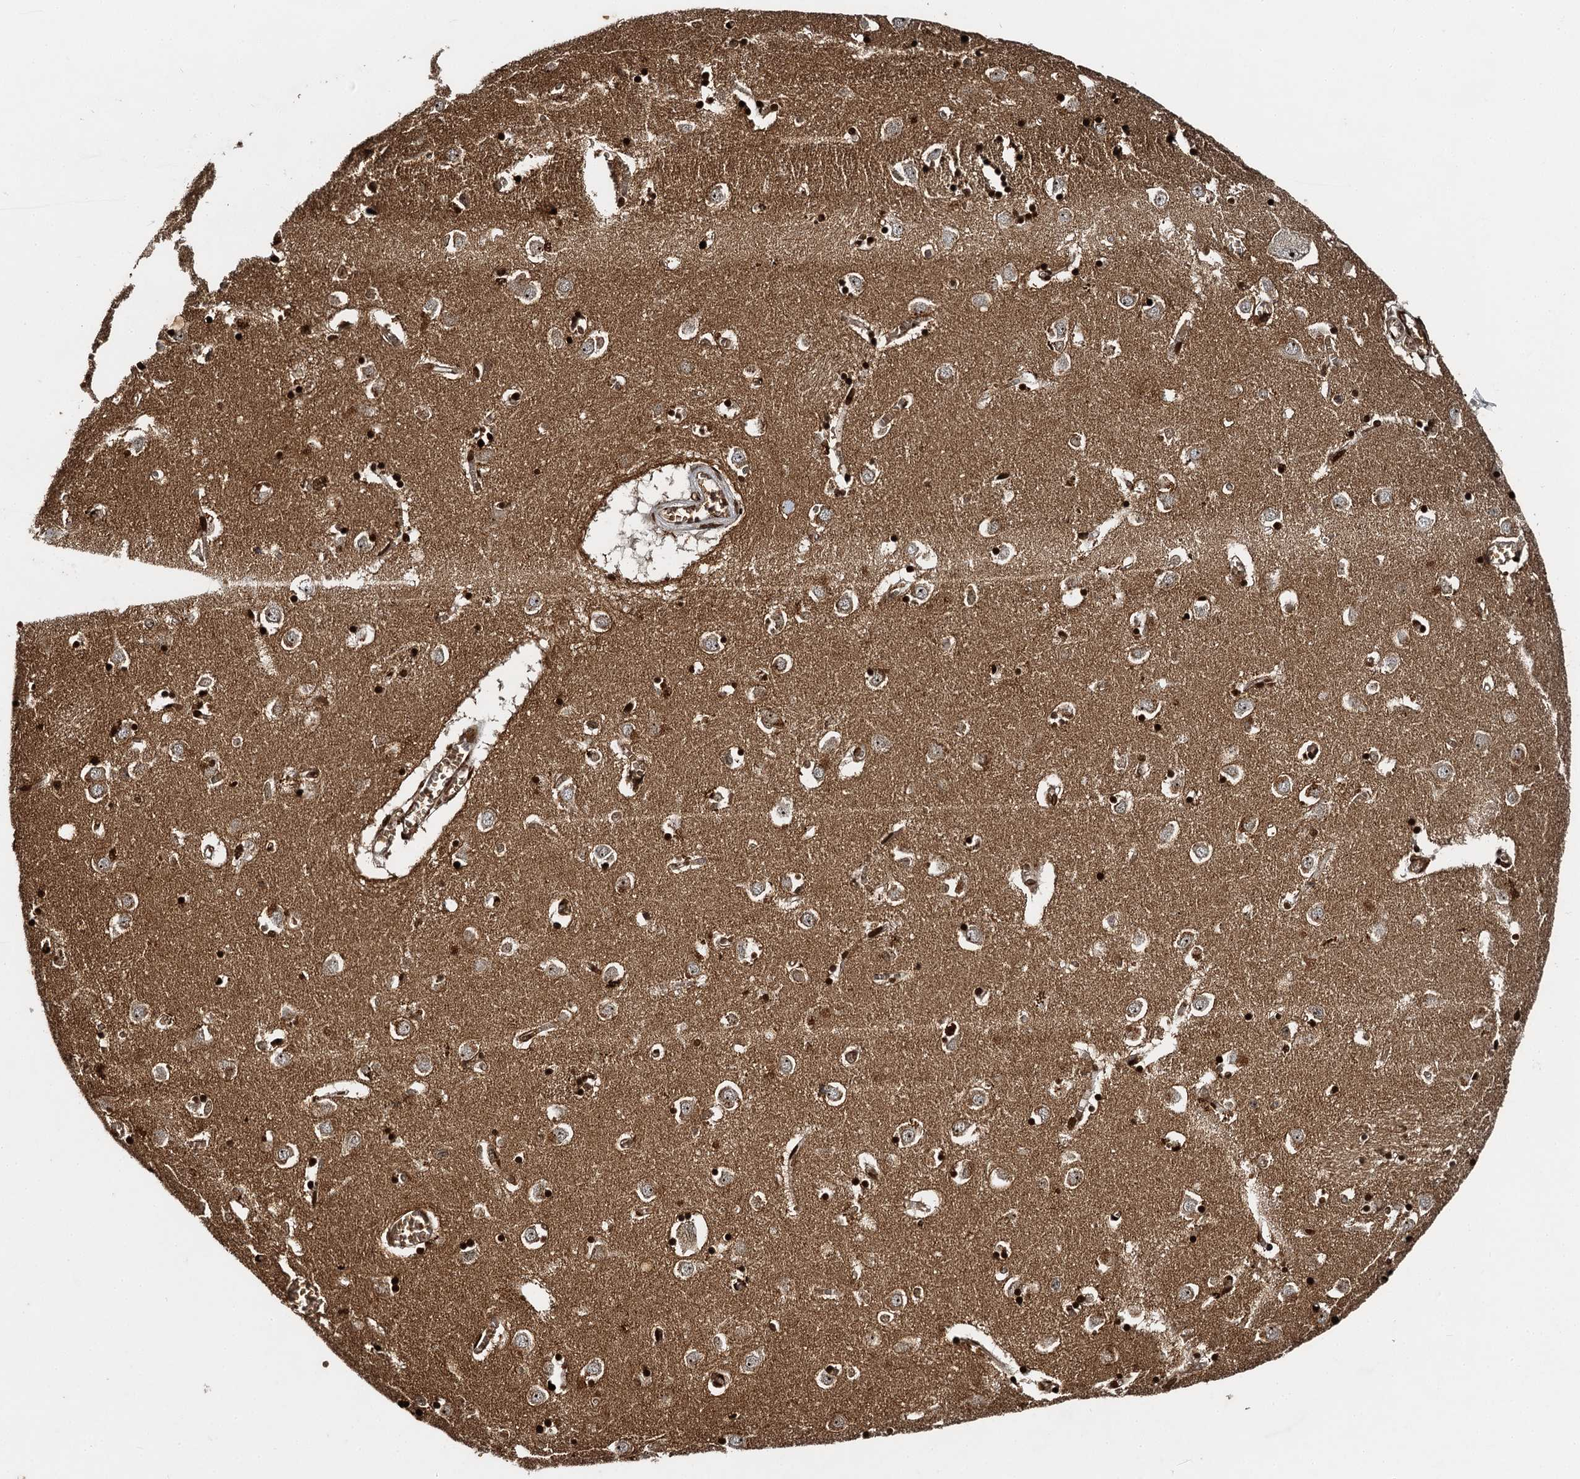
{"staining": {"intensity": "strong", "quantity": ">75%", "location": "nuclear"}, "tissue": "caudate", "cell_type": "Glial cells", "image_type": "normal", "snomed": [{"axis": "morphology", "description": "Normal tissue, NOS"}, {"axis": "topography", "description": "Lateral ventricle wall"}], "caption": "Normal caudate was stained to show a protein in brown. There is high levels of strong nuclear positivity in about >75% of glial cells.", "gene": "BCS1L", "patient": {"sex": "male", "age": 70}}